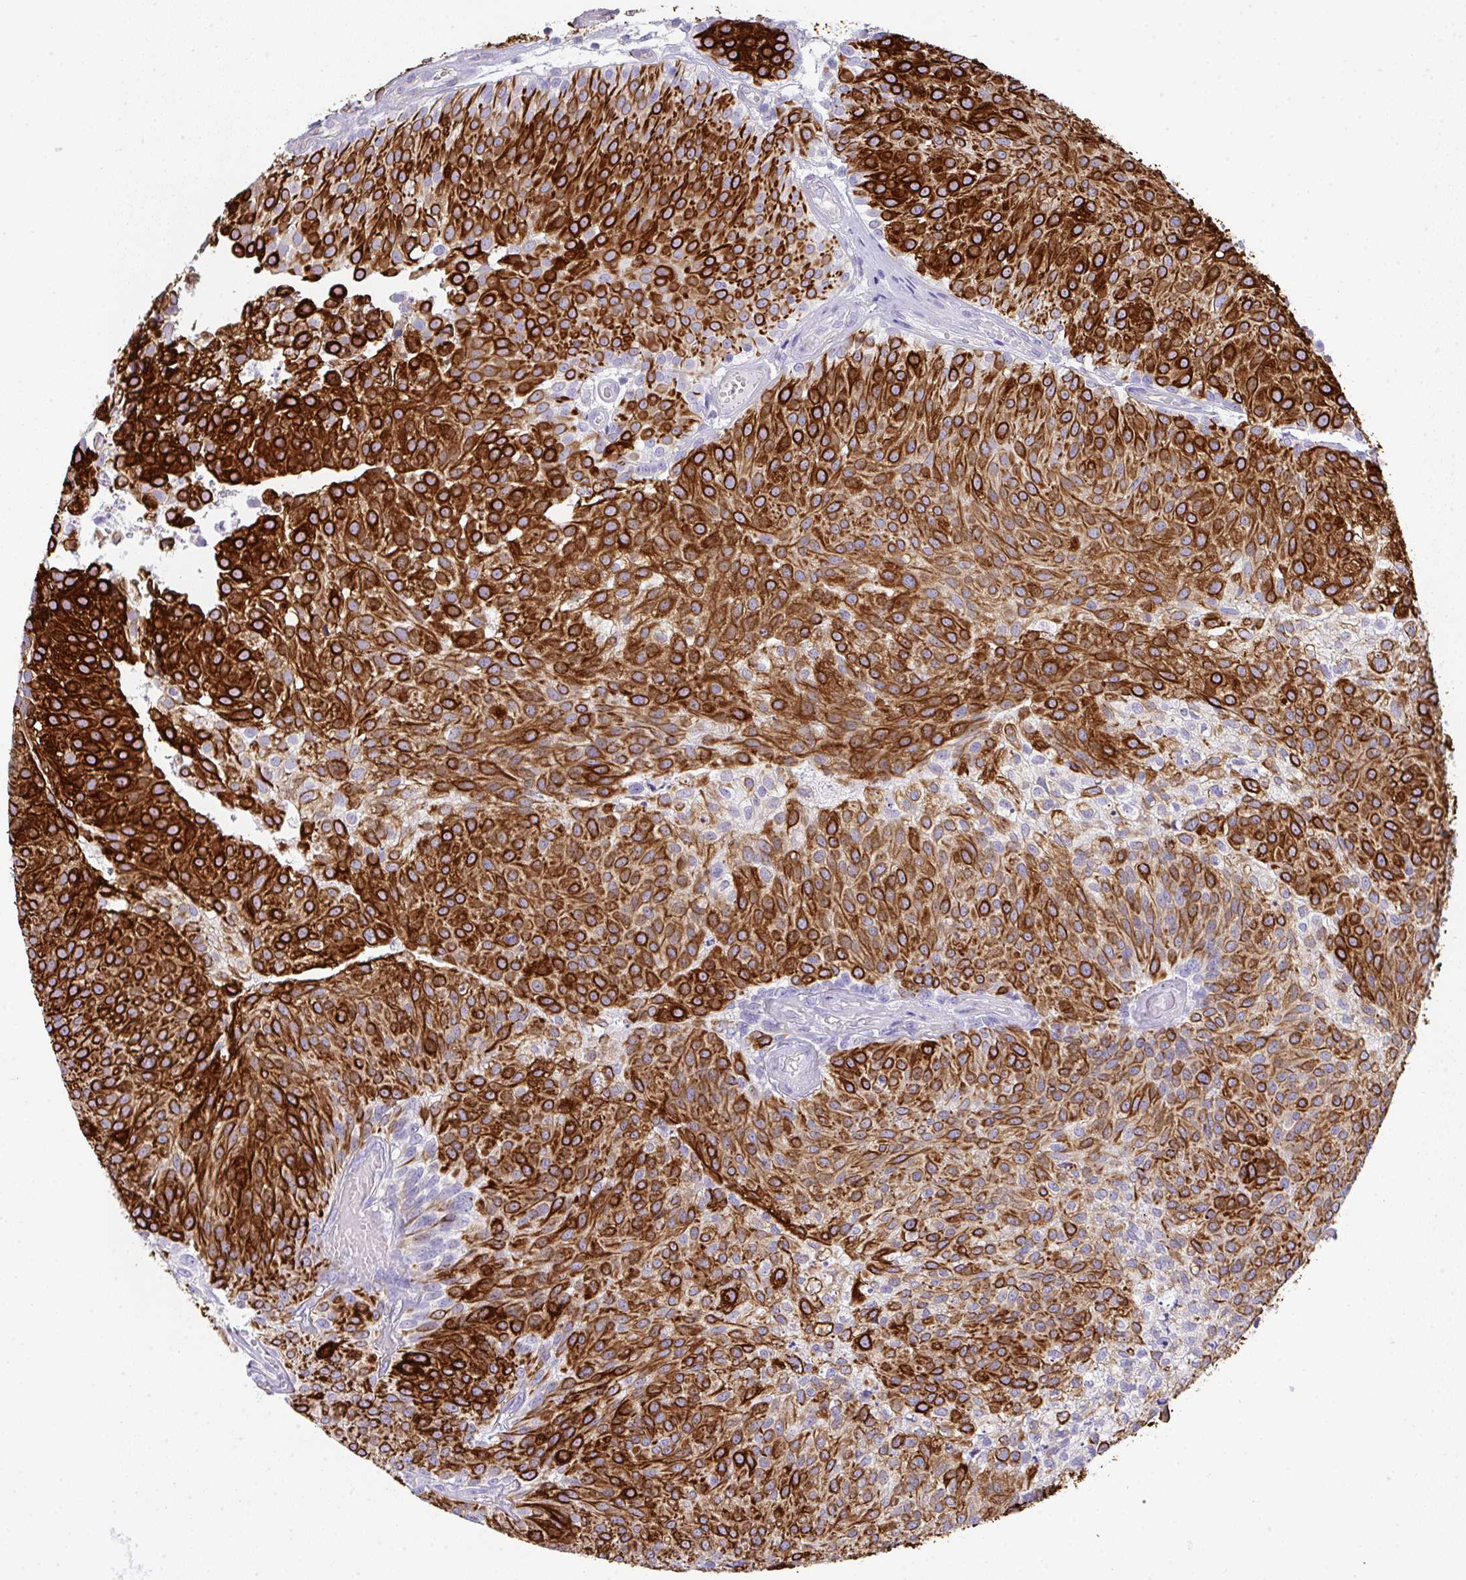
{"staining": {"intensity": "strong", "quantity": "25%-75%", "location": "cytoplasmic/membranous"}, "tissue": "urothelial cancer", "cell_type": "Tumor cells", "image_type": "cancer", "snomed": [{"axis": "morphology", "description": "Urothelial carcinoma, Low grade"}, {"axis": "topography", "description": "Urinary bladder"}], "caption": "Protein staining displays strong cytoplasmic/membranous positivity in about 25%-75% of tumor cells in urothelial carcinoma (low-grade).", "gene": "TNFAIP8", "patient": {"sex": "female", "age": 79}}